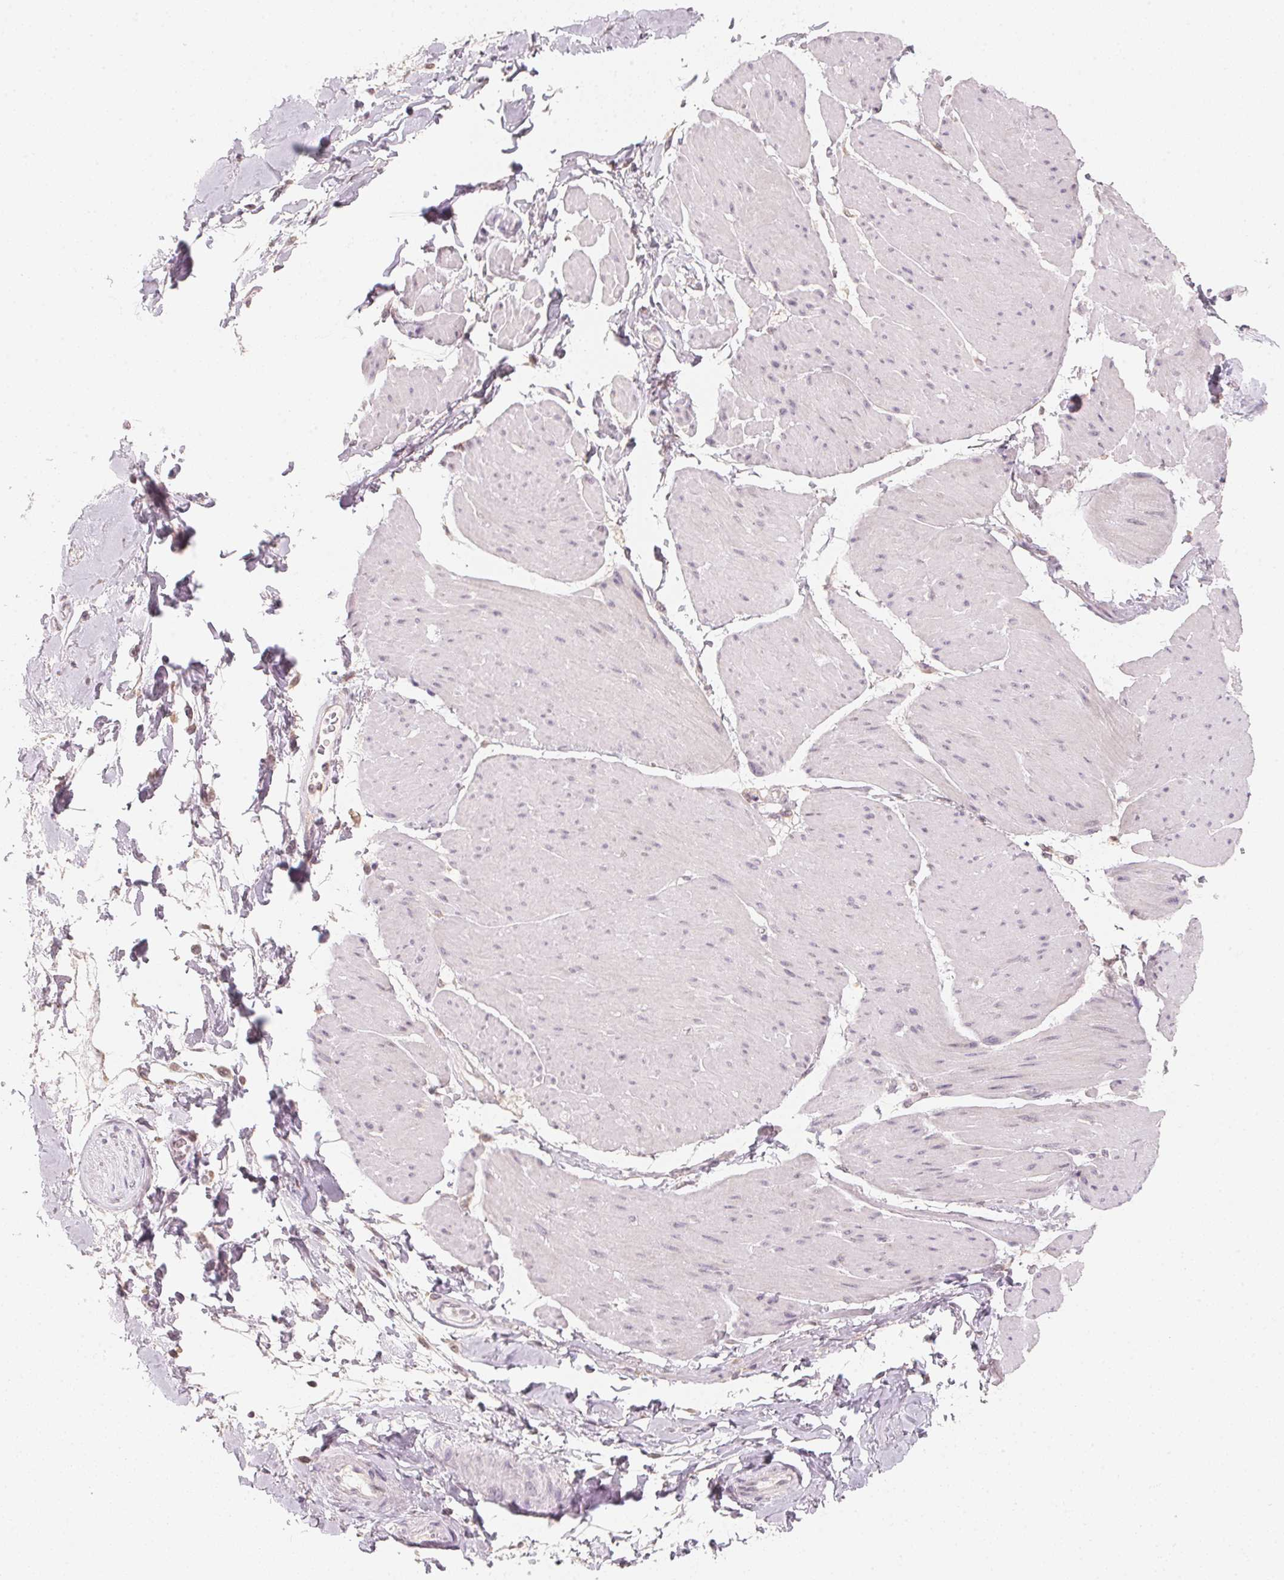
{"staining": {"intensity": "negative", "quantity": "none", "location": "none"}, "tissue": "adipose tissue", "cell_type": "Adipocytes", "image_type": "normal", "snomed": [{"axis": "morphology", "description": "Normal tissue, NOS"}, {"axis": "topography", "description": "Urinary bladder"}, {"axis": "topography", "description": "Peripheral nerve tissue"}], "caption": "Adipose tissue stained for a protein using immunohistochemistry (IHC) shows no positivity adipocytes.", "gene": "ANKRD31", "patient": {"sex": "female", "age": 60}}